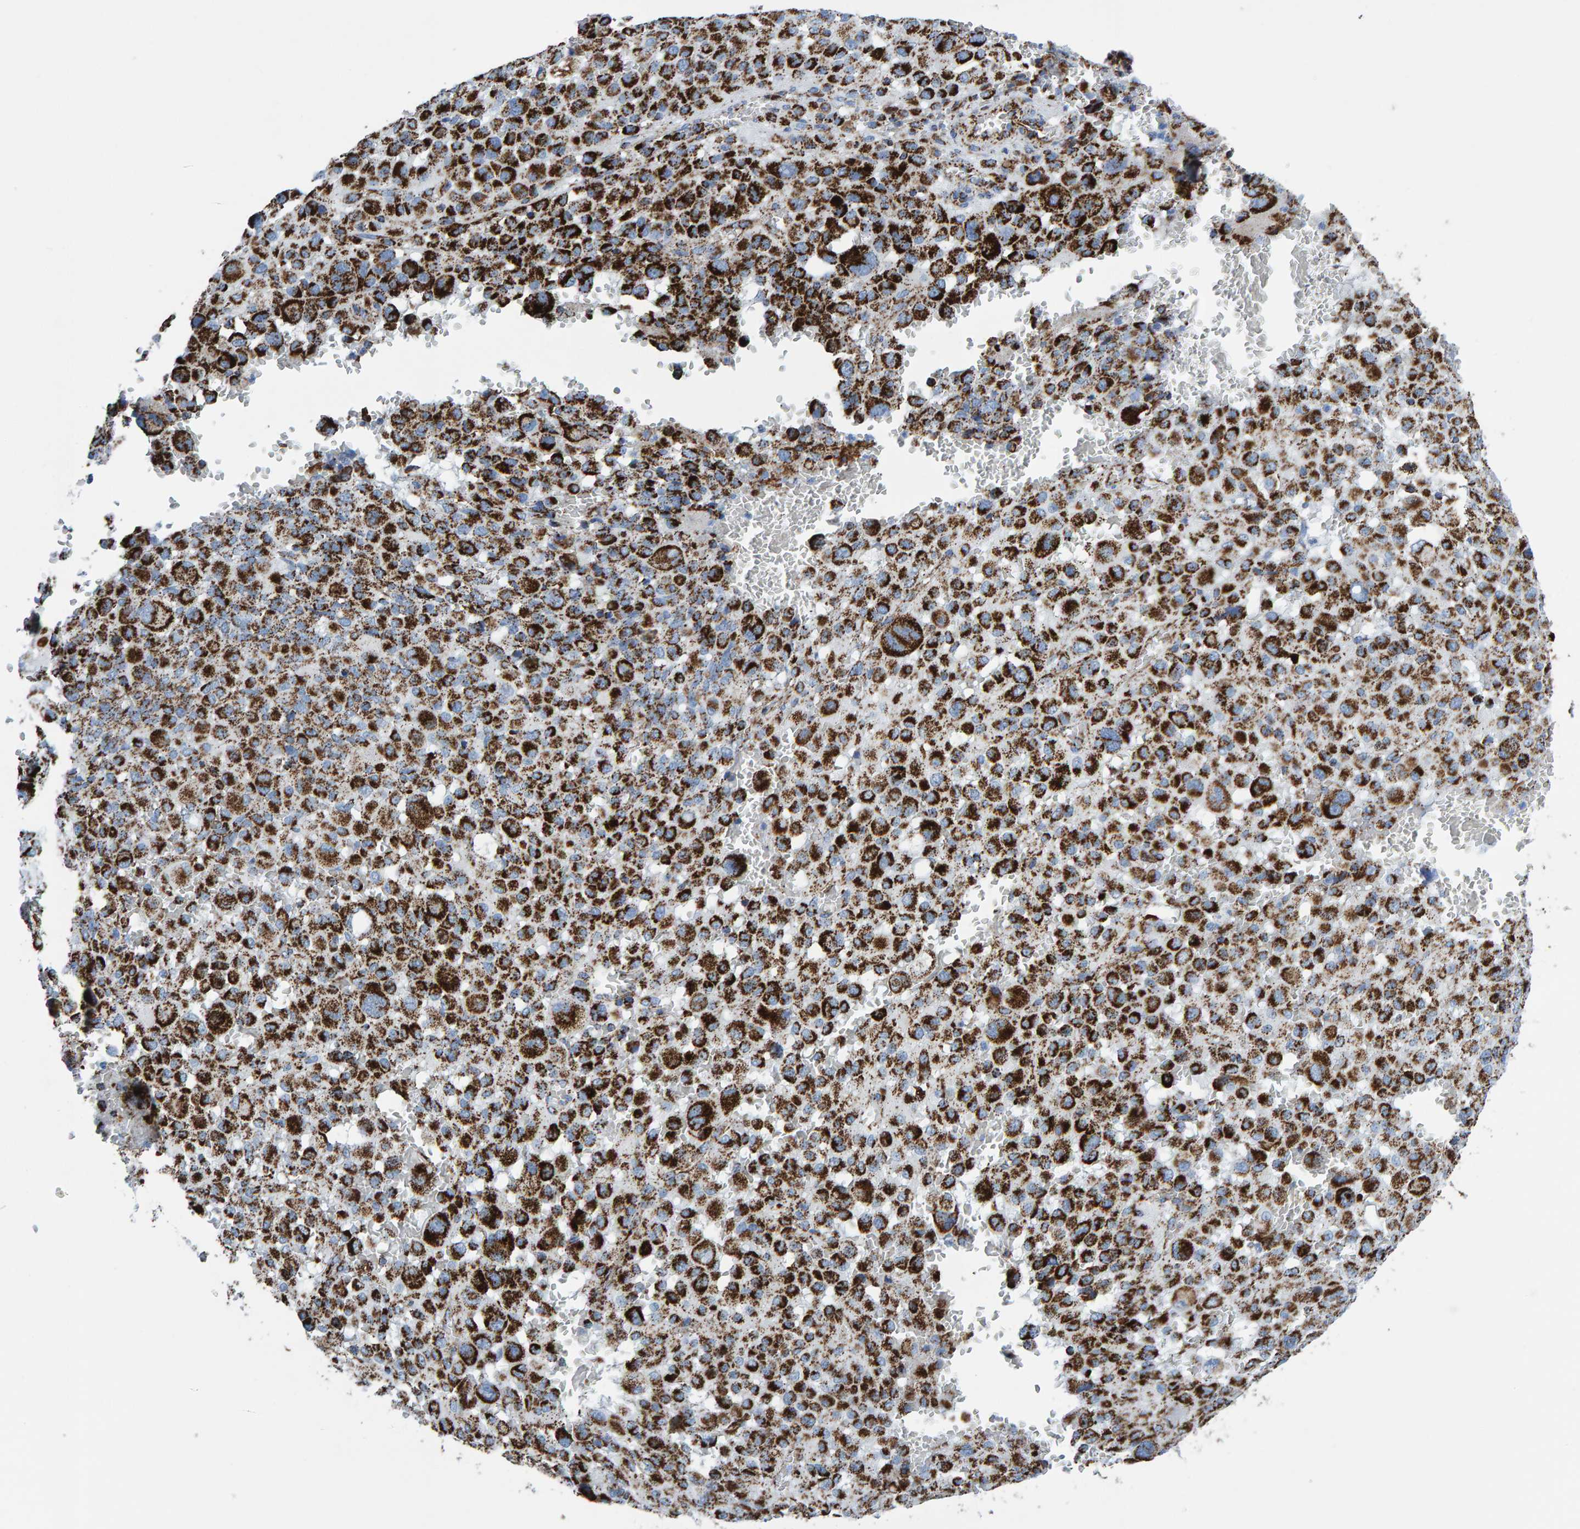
{"staining": {"intensity": "strong", "quantity": ">75%", "location": "cytoplasmic/membranous"}, "tissue": "melanoma", "cell_type": "Tumor cells", "image_type": "cancer", "snomed": [{"axis": "morphology", "description": "Malignant melanoma, Metastatic site"}, {"axis": "topography", "description": "Skin"}], "caption": "Human melanoma stained with a brown dye reveals strong cytoplasmic/membranous positive expression in about >75% of tumor cells.", "gene": "ENSG00000262660", "patient": {"sex": "female", "age": 74}}